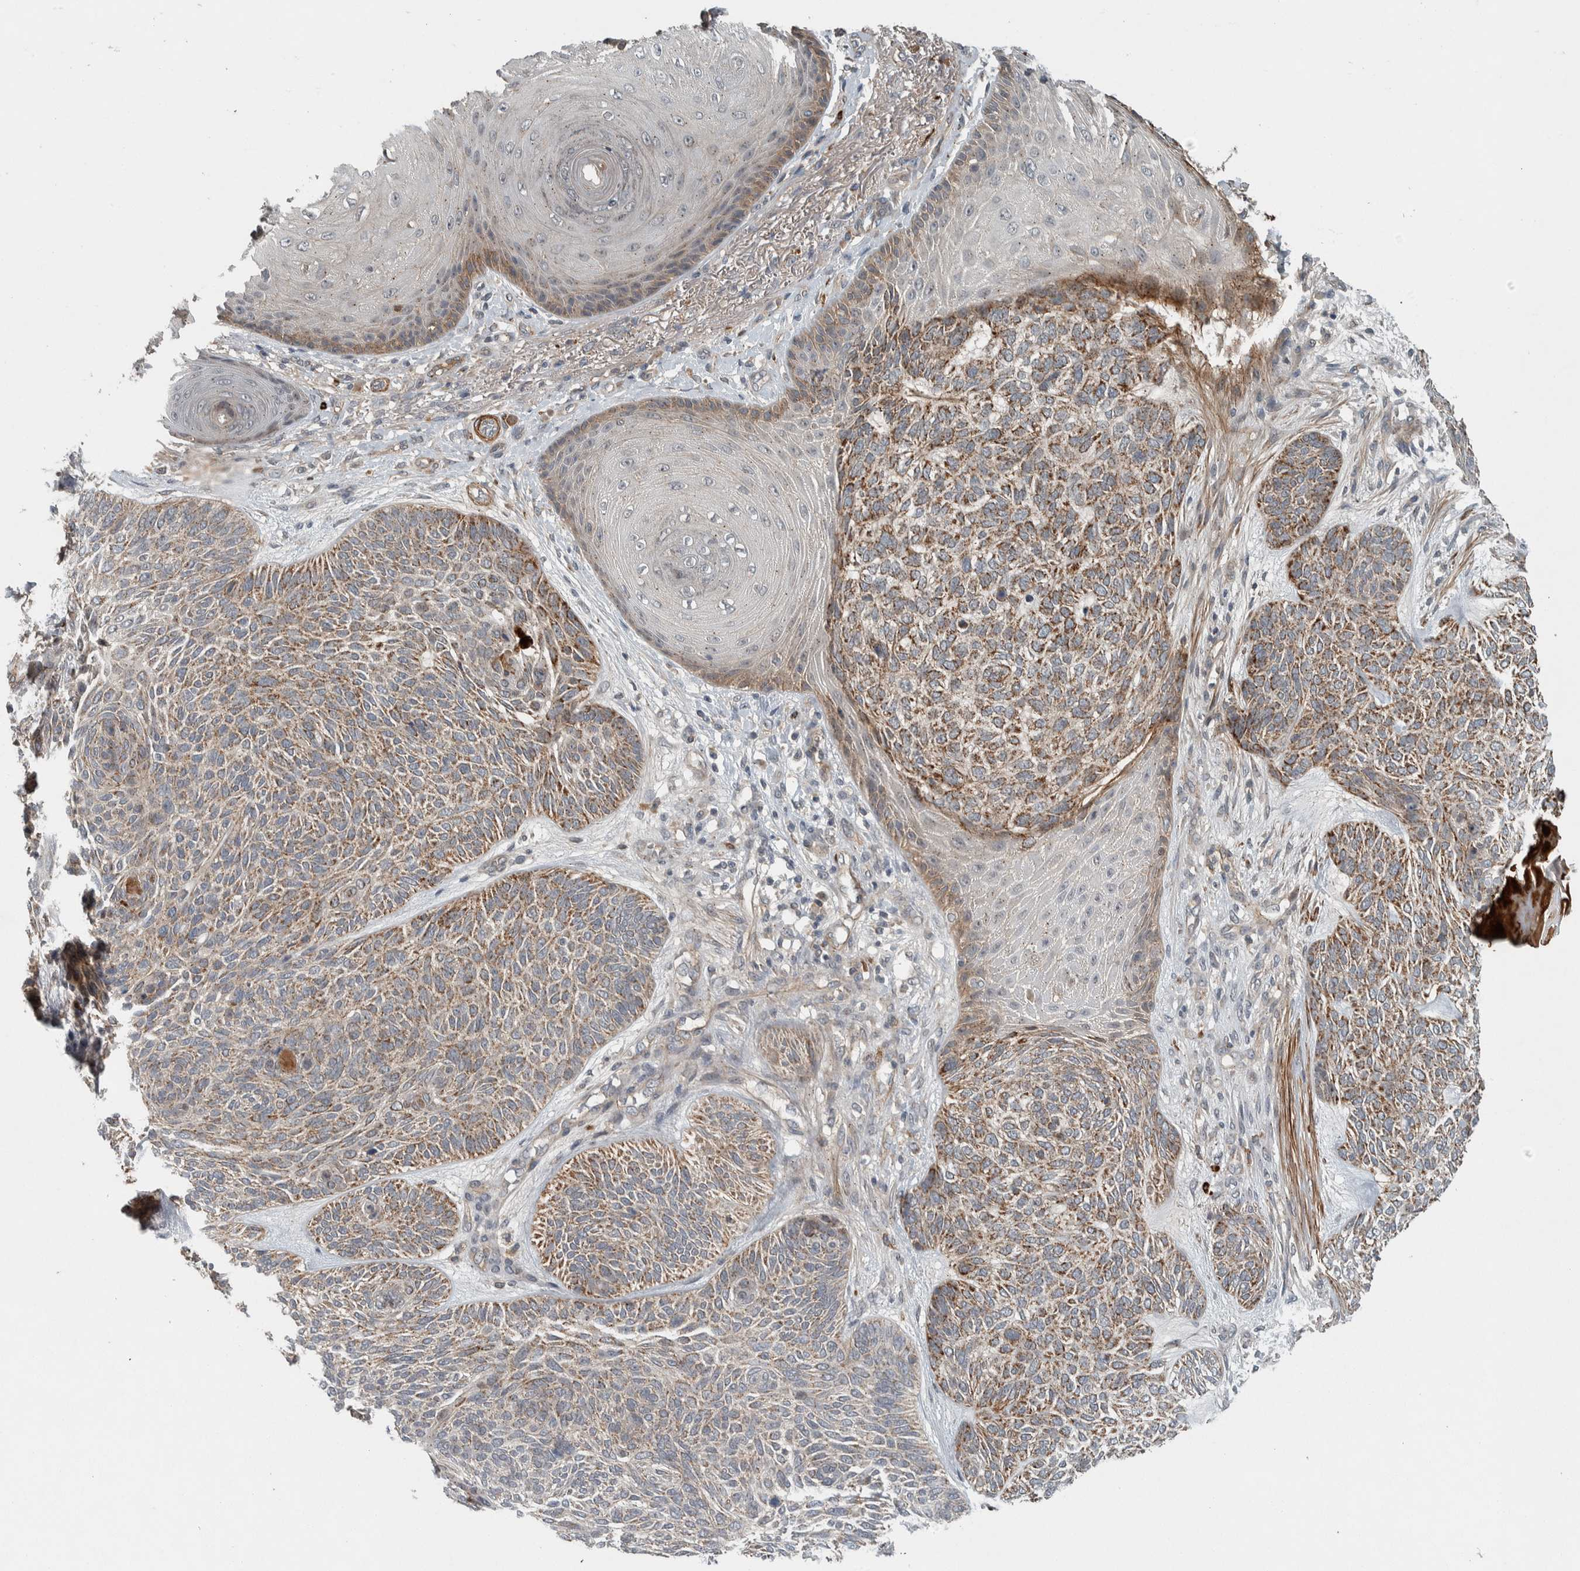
{"staining": {"intensity": "moderate", "quantity": ">75%", "location": "cytoplasmic/membranous"}, "tissue": "skin cancer", "cell_type": "Tumor cells", "image_type": "cancer", "snomed": [{"axis": "morphology", "description": "Basal cell carcinoma"}, {"axis": "topography", "description": "Skin"}], "caption": "Protein analysis of skin cancer (basal cell carcinoma) tissue demonstrates moderate cytoplasmic/membranous positivity in approximately >75% of tumor cells.", "gene": "LBHD1", "patient": {"sex": "male", "age": 55}}